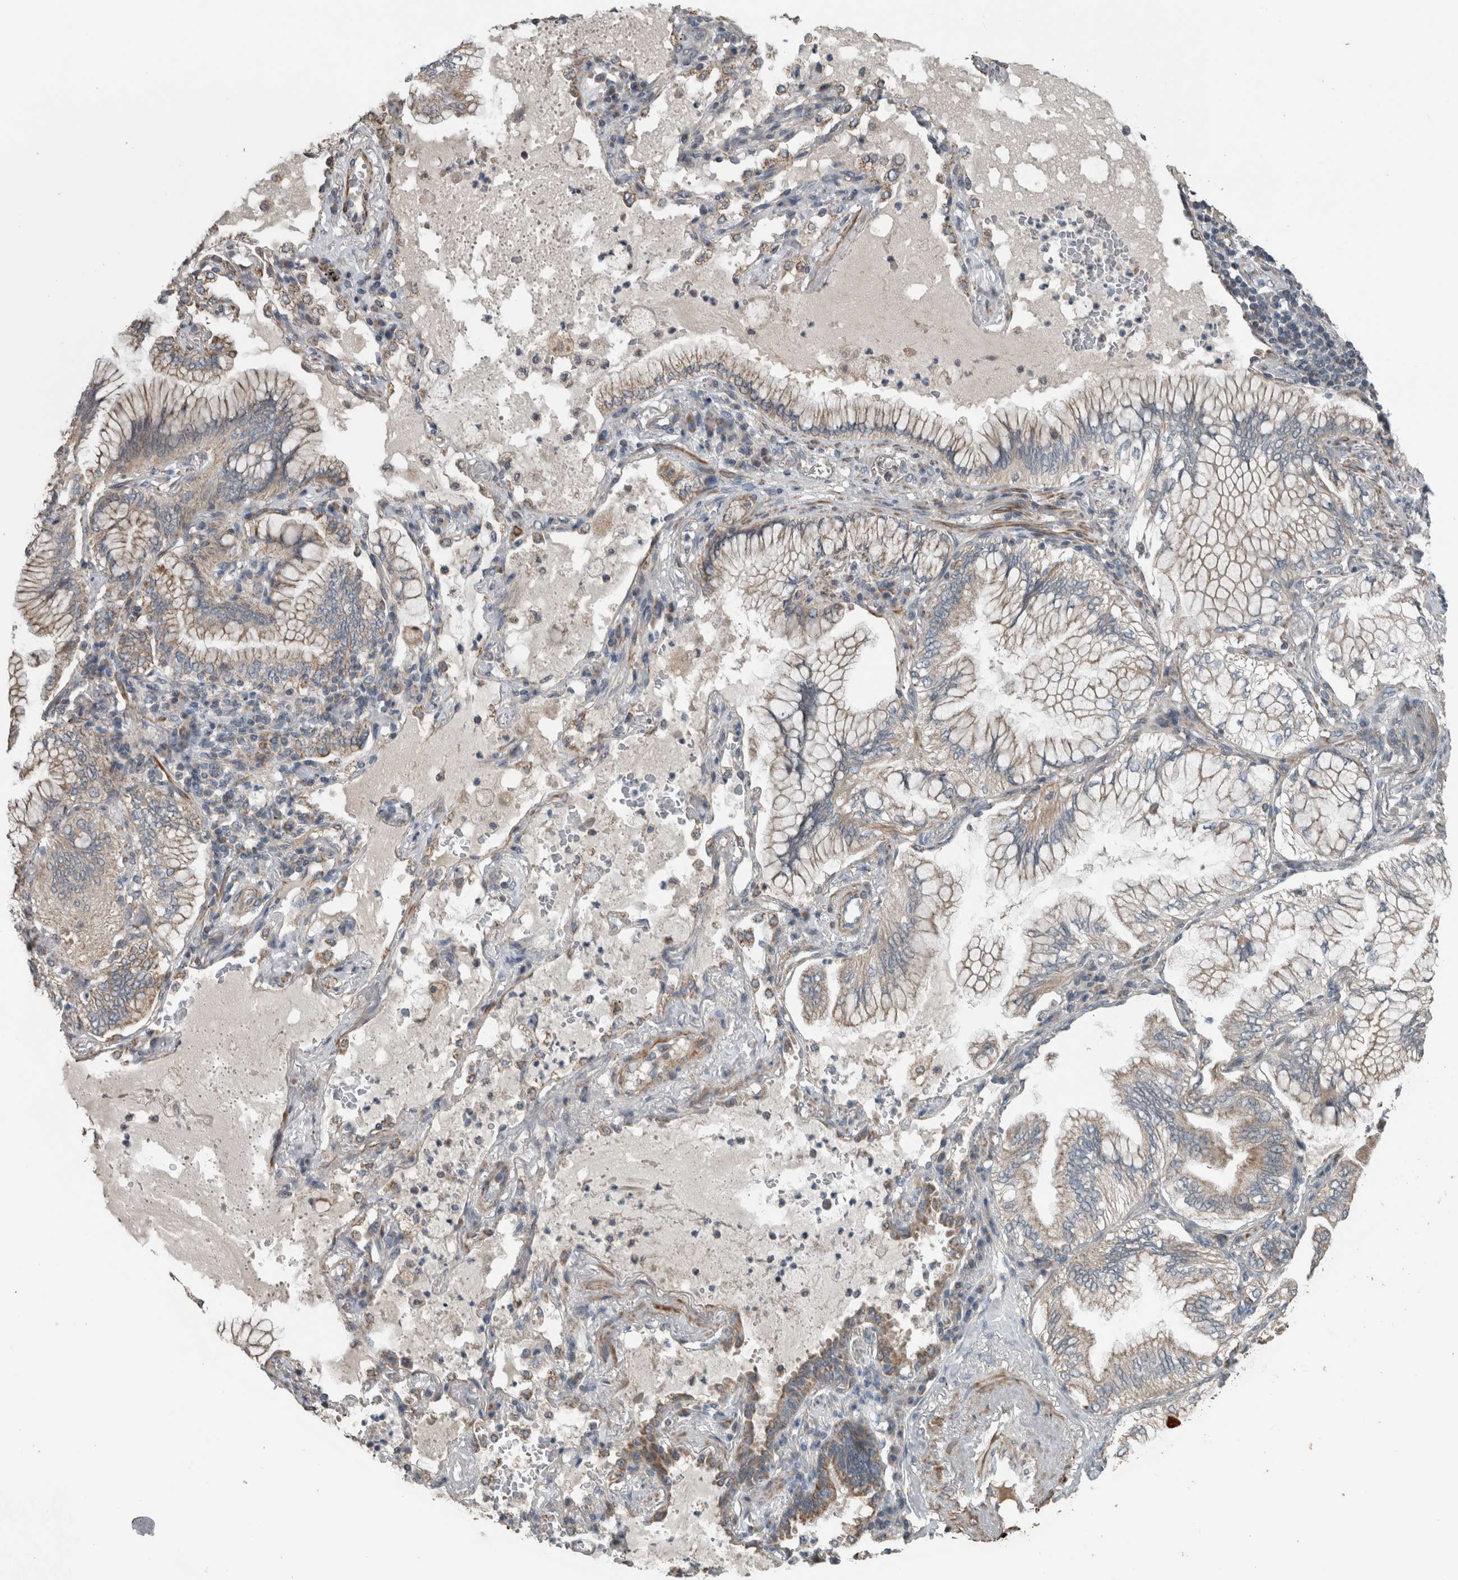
{"staining": {"intensity": "weak", "quantity": "25%-75%", "location": "cytoplasmic/membranous"}, "tissue": "lung cancer", "cell_type": "Tumor cells", "image_type": "cancer", "snomed": [{"axis": "morphology", "description": "Adenocarcinoma, NOS"}, {"axis": "topography", "description": "Lung"}], "caption": "An image of human adenocarcinoma (lung) stained for a protein demonstrates weak cytoplasmic/membranous brown staining in tumor cells.", "gene": "ARMC1", "patient": {"sex": "female", "age": 70}}